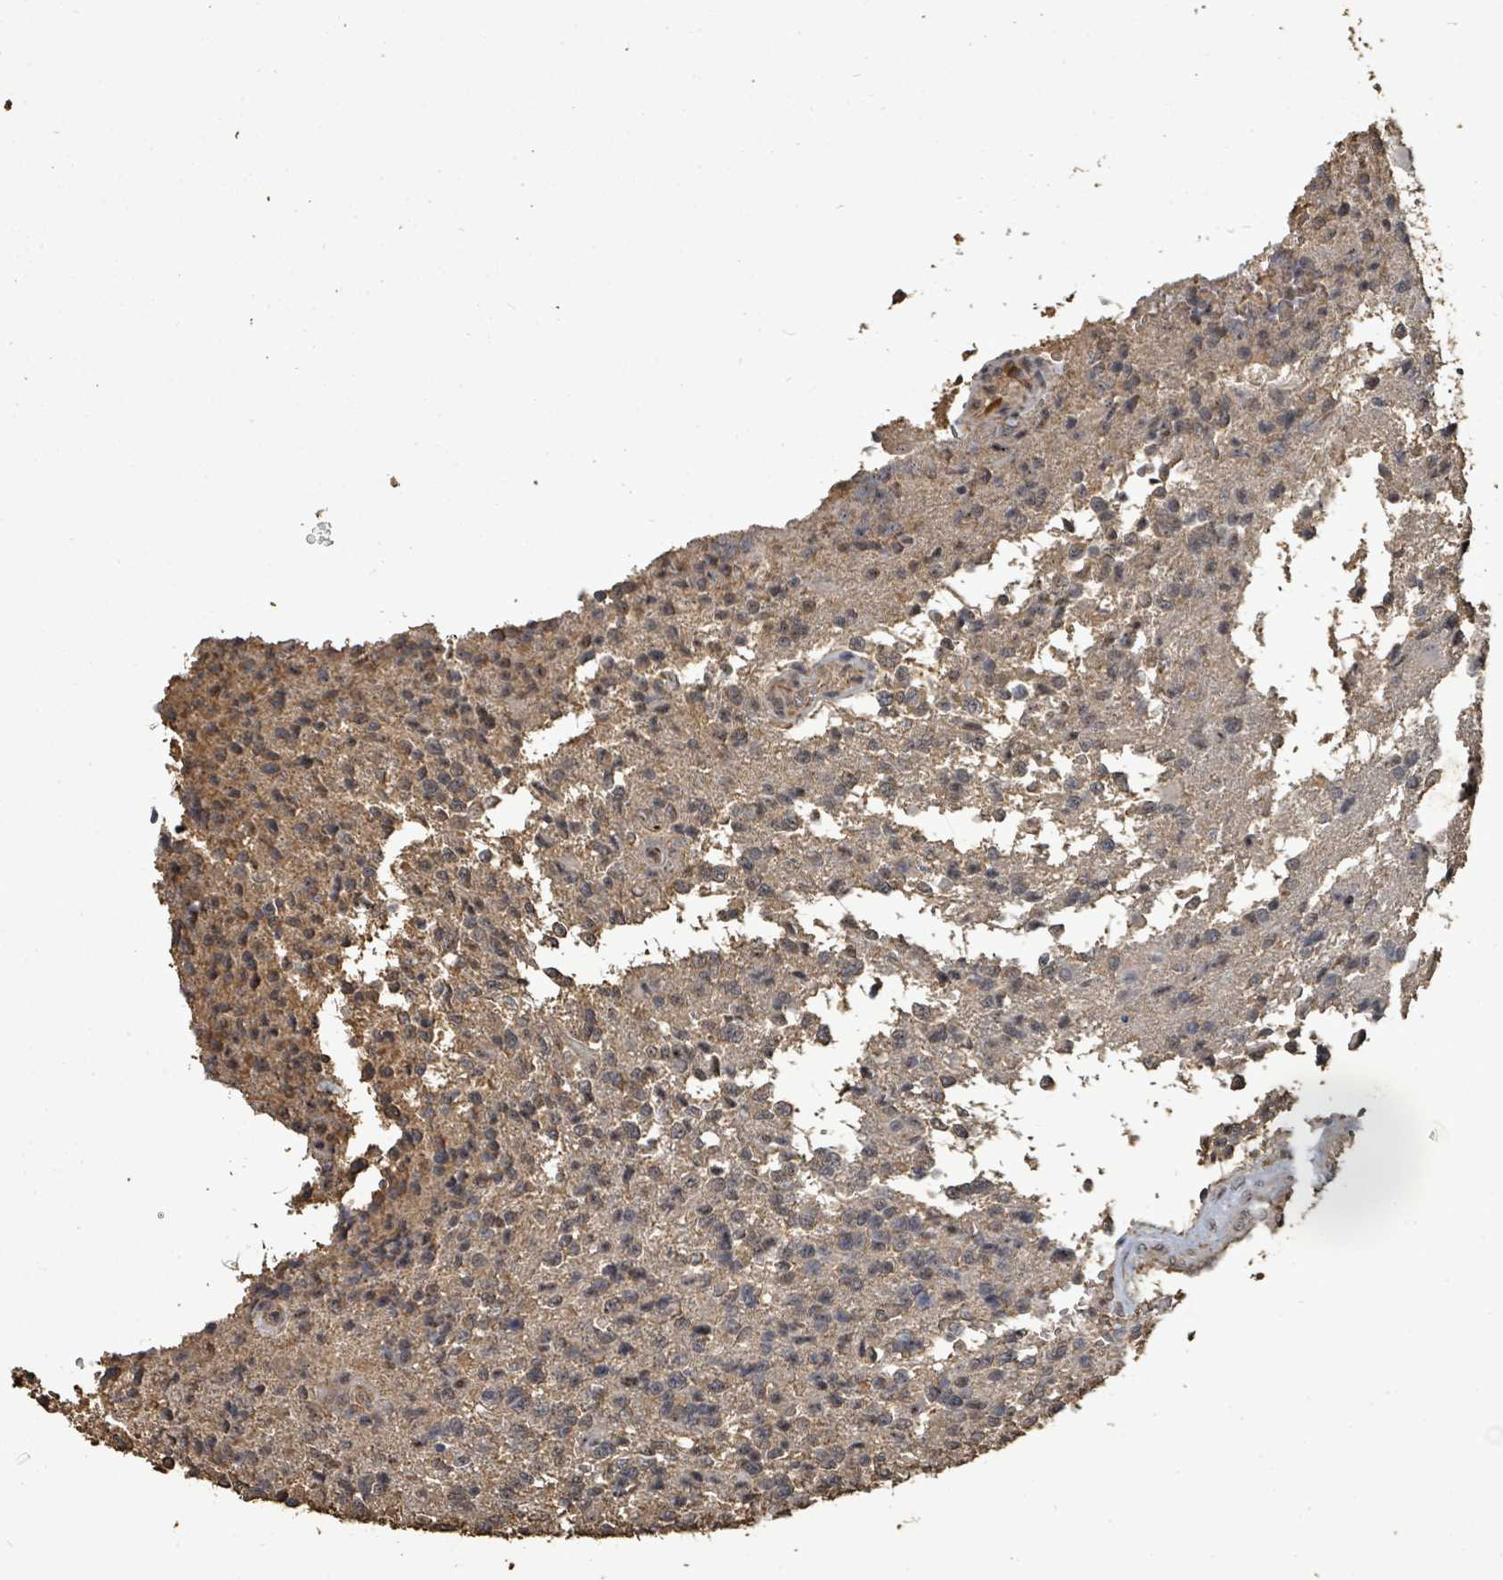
{"staining": {"intensity": "weak", "quantity": "<25%", "location": "cytoplasmic/membranous"}, "tissue": "glioma", "cell_type": "Tumor cells", "image_type": "cancer", "snomed": [{"axis": "morphology", "description": "Glioma, malignant, High grade"}, {"axis": "topography", "description": "Brain"}], "caption": "Human glioma stained for a protein using immunohistochemistry (IHC) shows no staining in tumor cells.", "gene": "C6orf52", "patient": {"sex": "male", "age": 56}}